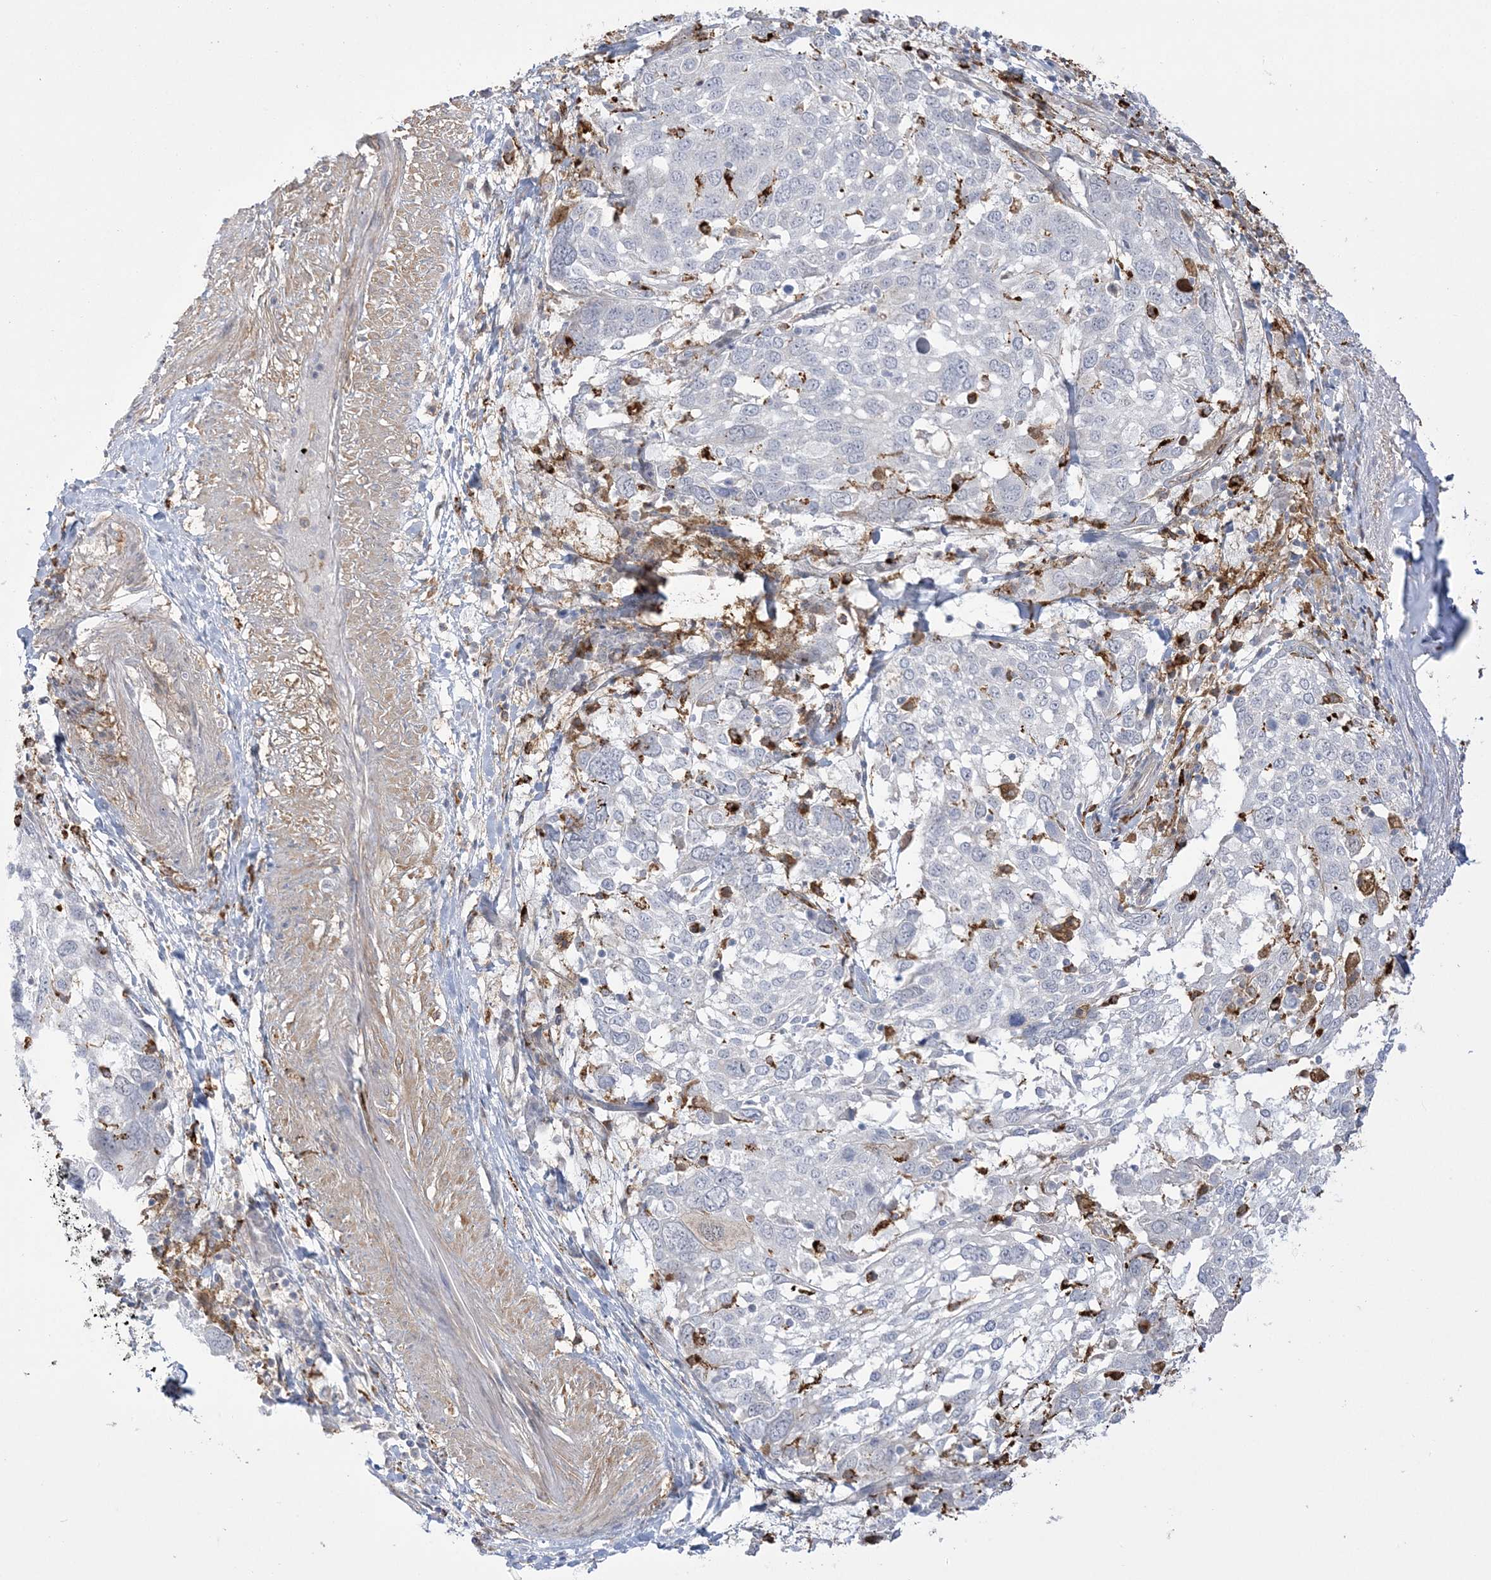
{"staining": {"intensity": "negative", "quantity": "none", "location": "none"}, "tissue": "lung cancer", "cell_type": "Tumor cells", "image_type": "cancer", "snomed": [{"axis": "morphology", "description": "Squamous cell carcinoma, NOS"}, {"axis": "topography", "description": "Lung"}], "caption": "Tumor cells show no significant protein staining in squamous cell carcinoma (lung). (Stains: DAB (3,3'-diaminobenzidine) immunohistochemistry (IHC) with hematoxylin counter stain, Microscopy: brightfield microscopy at high magnification).", "gene": "HAAO", "patient": {"sex": "male", "age": 65}}